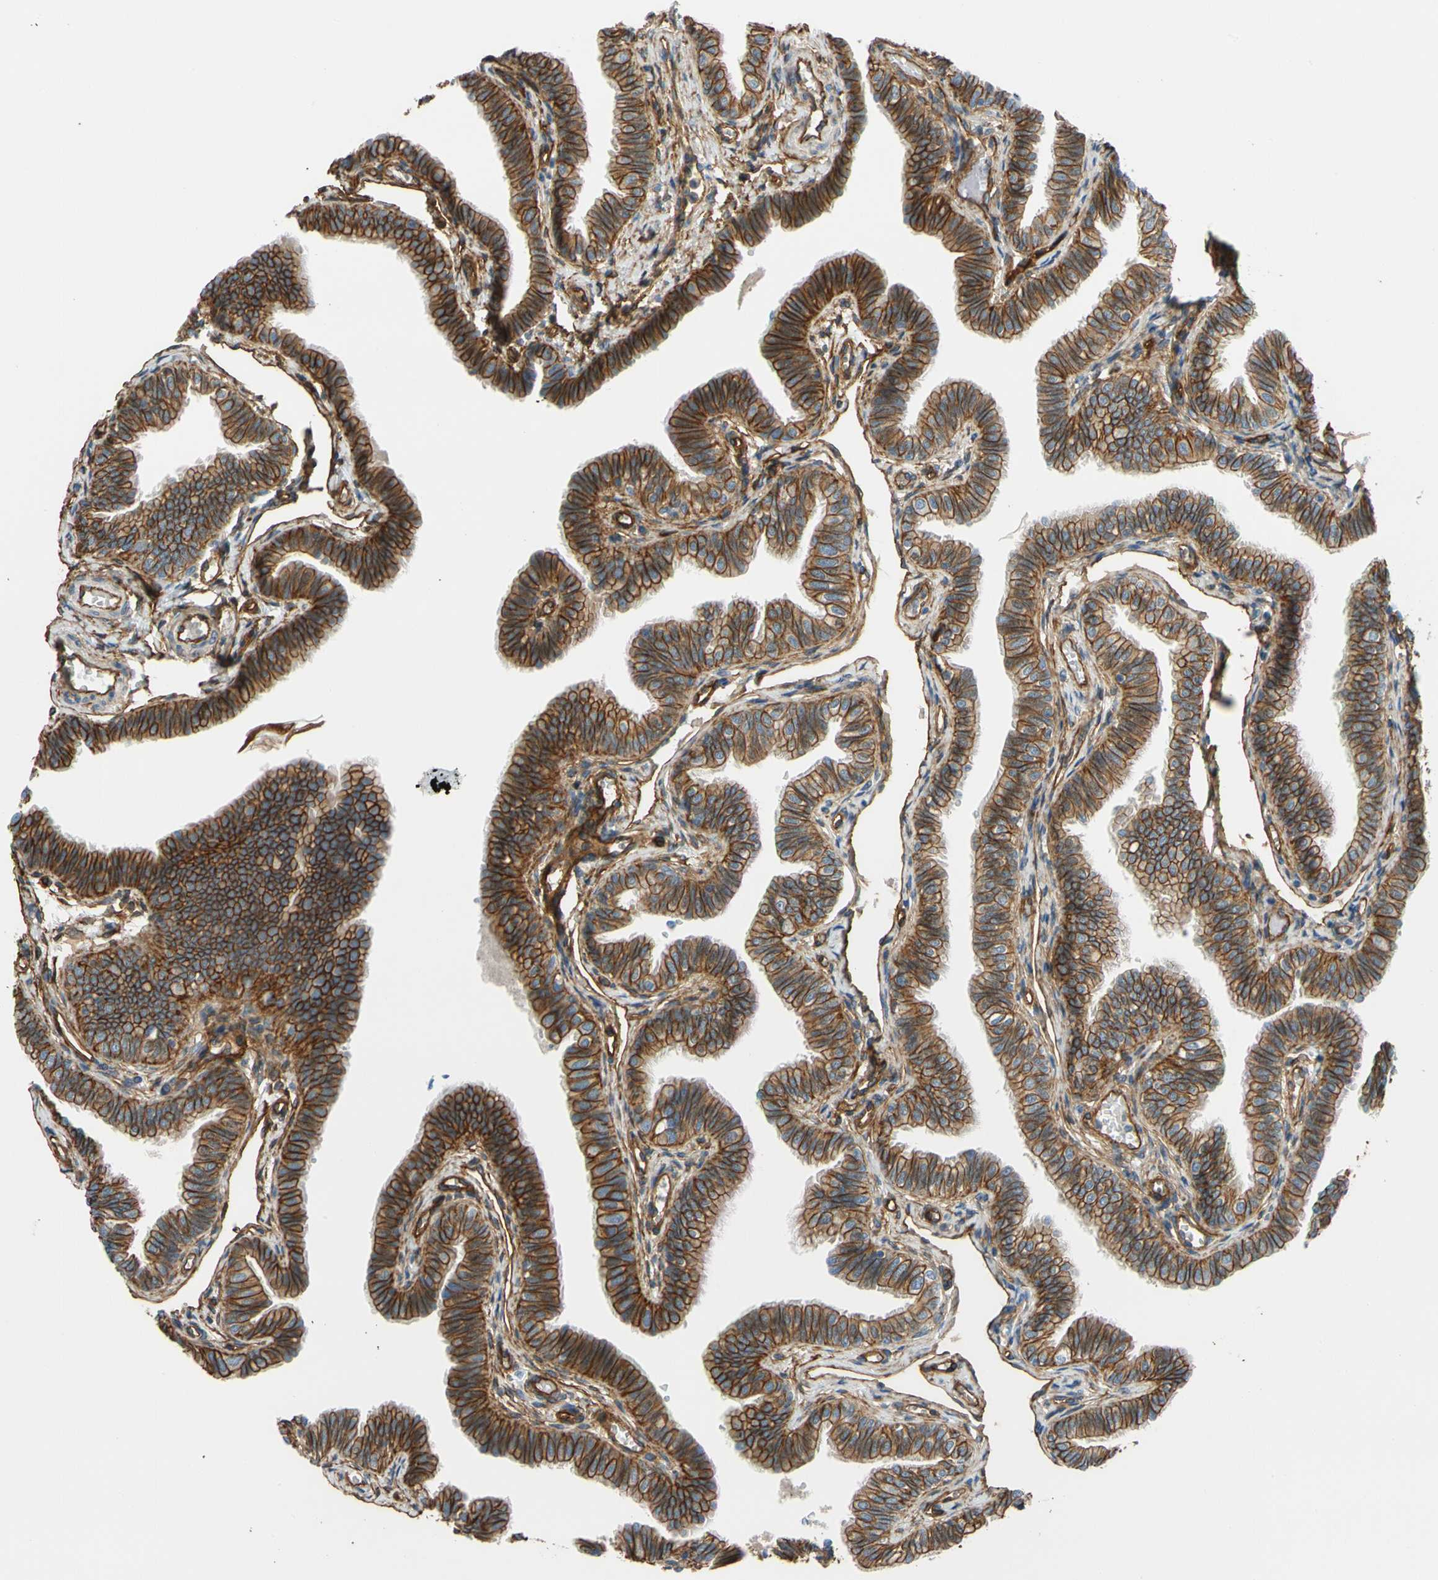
{"staining": {"intensity": "strong", "quantity": ">75%", "location": "cytoplasmic/membranous"}, "tissue": "fallopian tube", "cell_type": "Glandular cells", "image_type": "normal", "snomed": [{"axis": "morphology", "description": "Normal tissue, NOS"}, {"axis": "morphology", "description": "Dermoid, NOS"}, {"axis": "topography", "description": "Fallopian tube"}], "caption": "Protein analysis of unremarkable fallopian tube demonstrates strong cytoplasmic/membranous staining in approximately >75% of glandular cells.", "gene": "SPTAN1", "patient": {"sex": "female", "age": 33}}